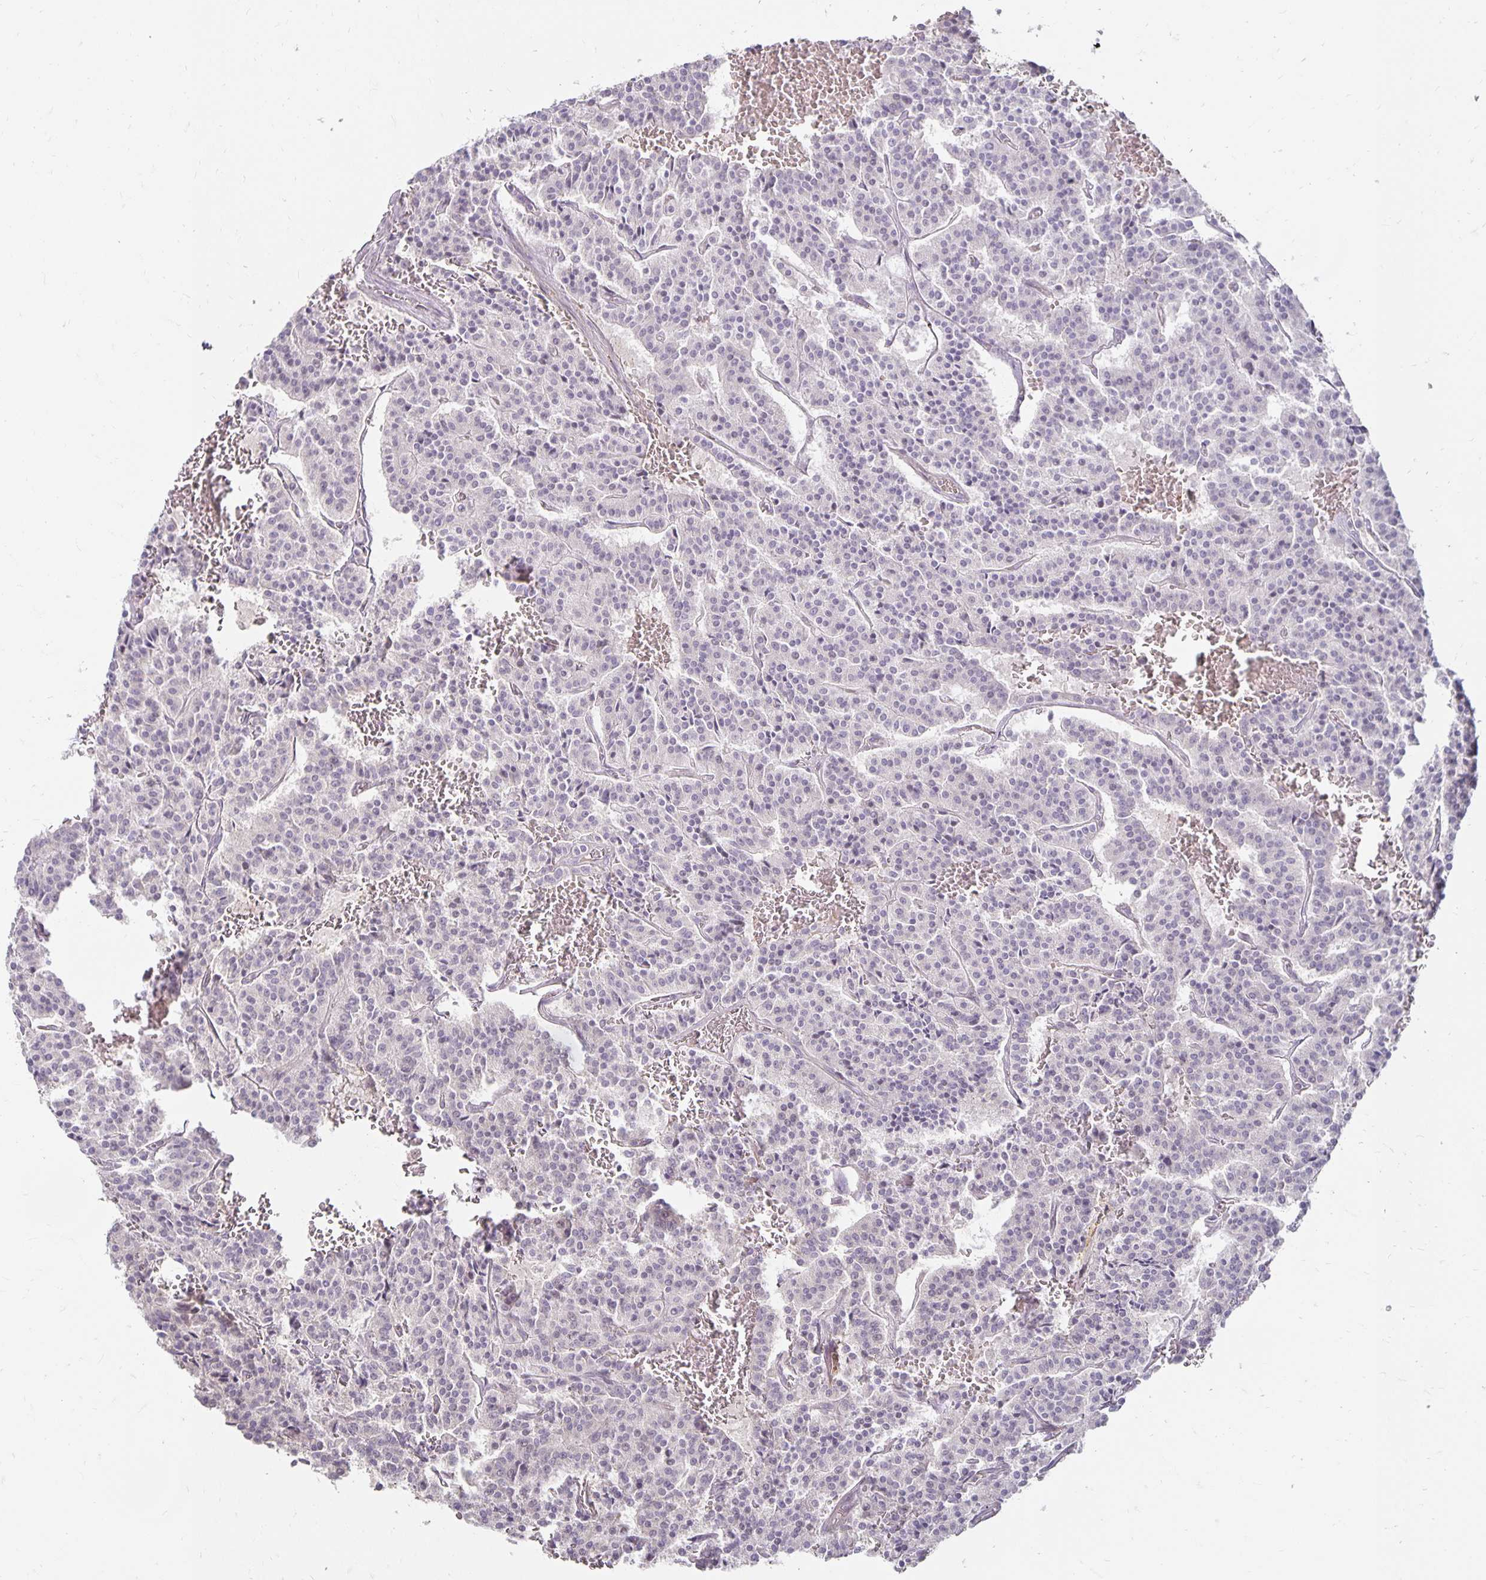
{"staining": {"intensity": "negative", "quantity": "none", "location": "none"}, "tissue": "carcinoid", "cell_type": "Tumor cells", "image_type": "cancer", "snomed": [{"axis": "morphology", "description": "Carcinoid, malignant, NOS"}, {"axis": "topography", "description": "Lung"}], "caption": "A micrograph of human carcinoid (malignant) is negative for staining in tumor cells.", "gene": "CST6", "patient": {"sex": "male", "age": 70}}